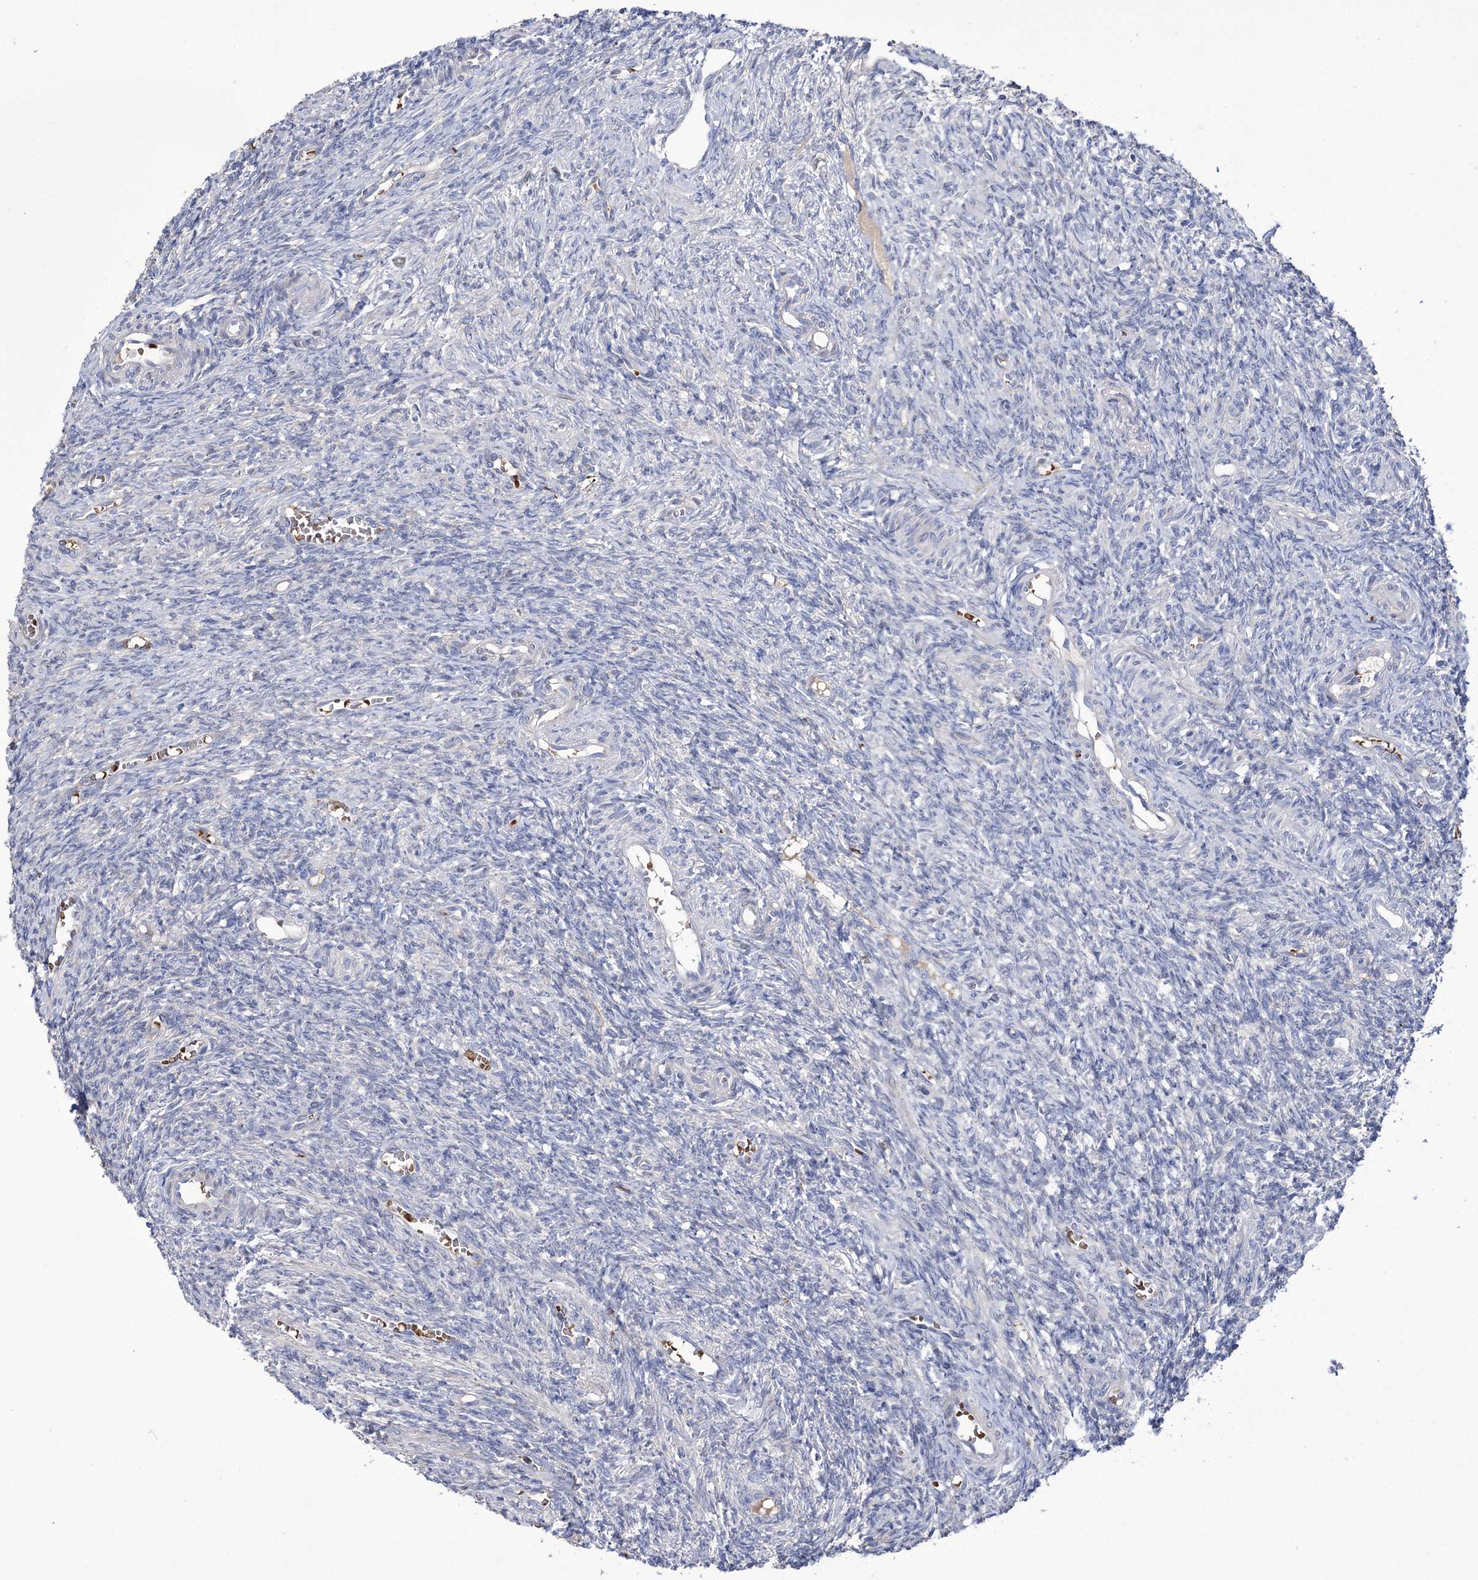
{"staining": {"intensity": "negative", "quantity": "none", "location": "none"}, "tissue": "ovary", "cell_type": "Ovarian stroma cells", "image_type": "normal", "snomed": [{"axis": "morphology", "description": "Normal tissue, NOS"}, {"axis": "topography", "description": "Ovary"}], "caption": "A high-resolution histopathology image shows immunohistochemistry staining of benign ovary, which demonstrates no significant staining in ovarian stroma cells.", "gene": "ZNF622", "patient": {"sex": "female", "age": 27}}